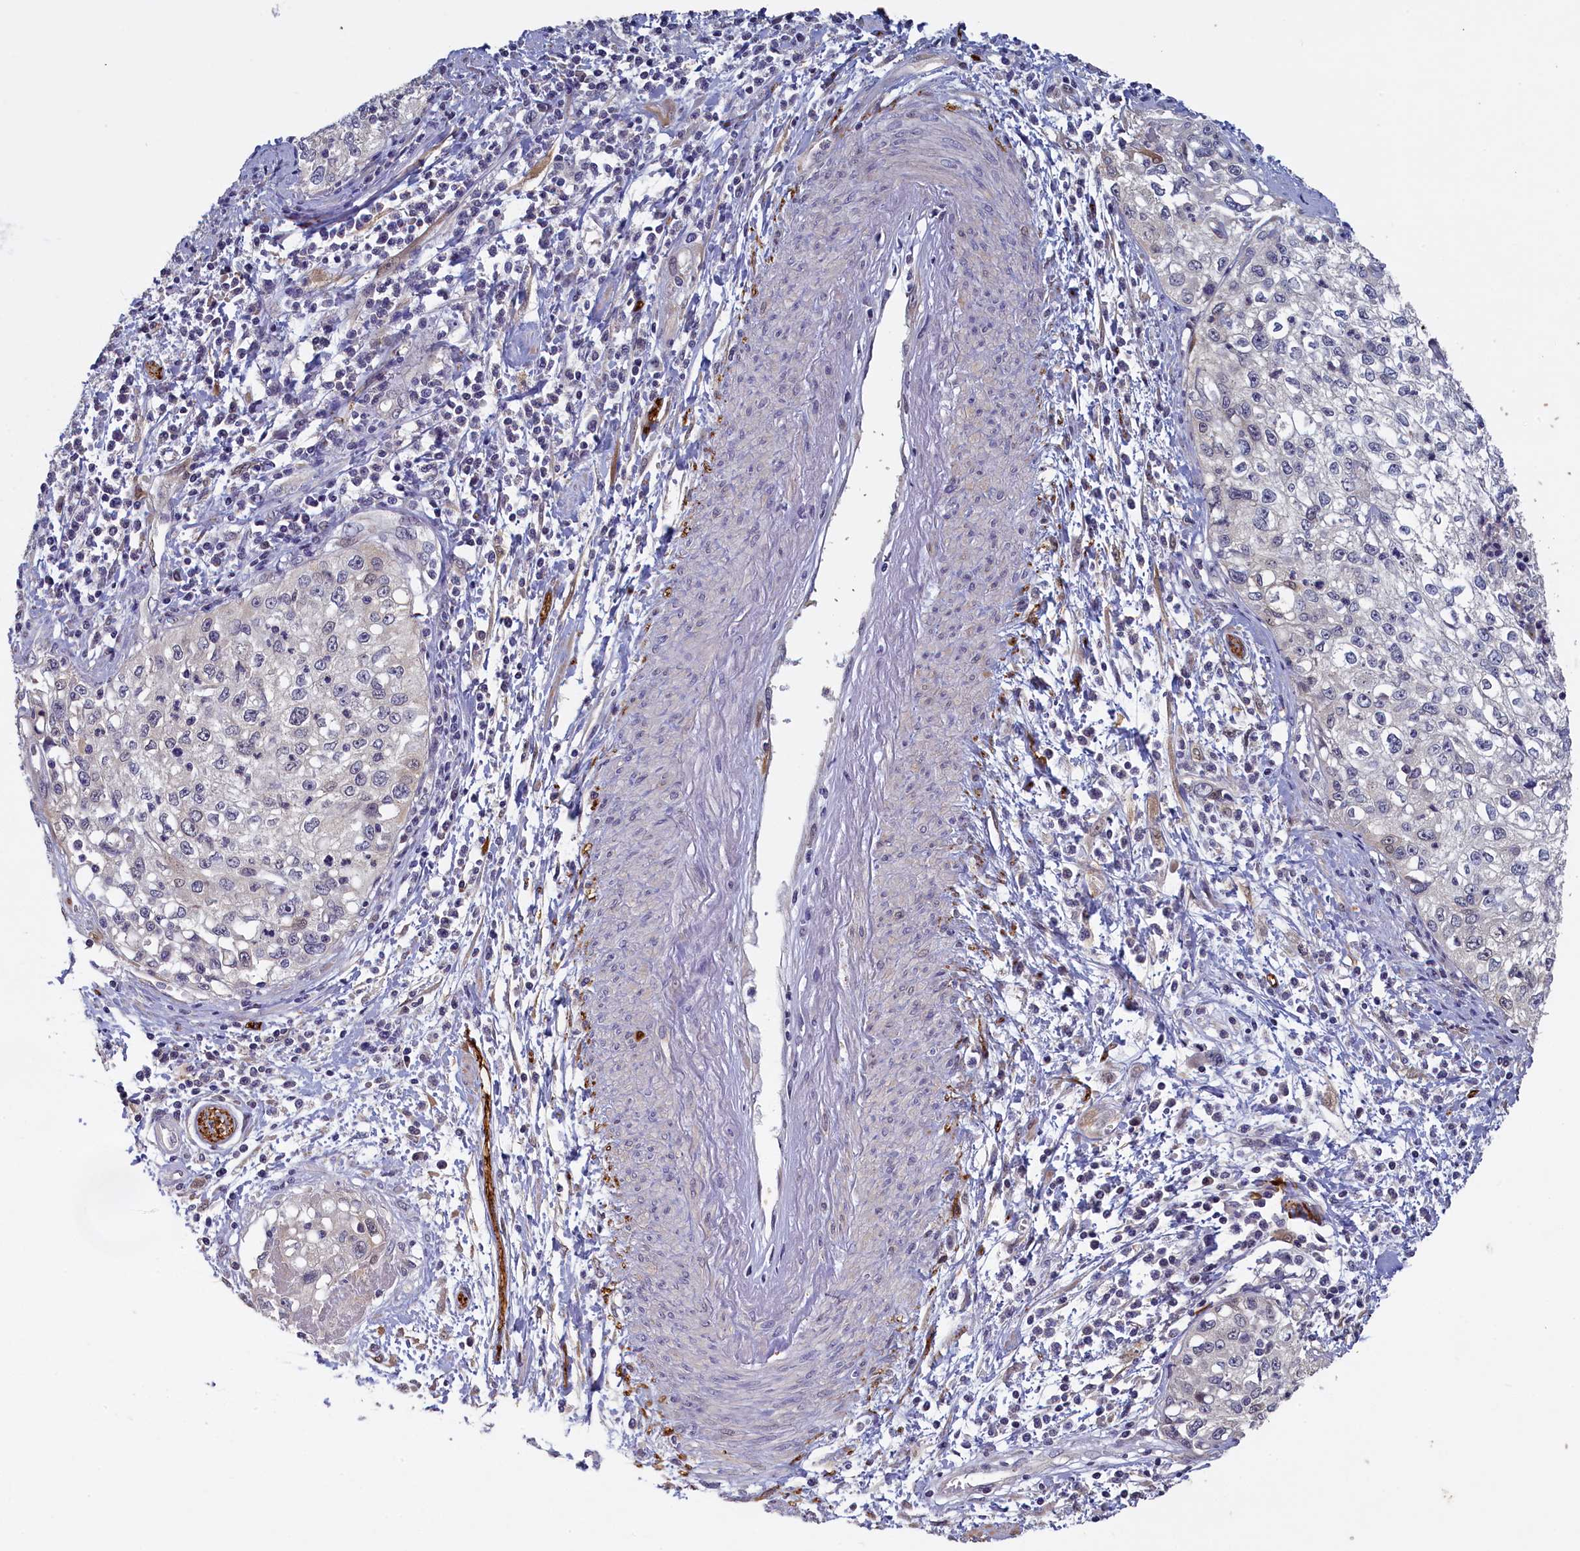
{"staining": {"intensity": "weak", "quantity": "<25%", "location": "cytoplasmic/membranous,nuclear"}, "tissue": "cervical cancer", "cell_type": "Tumor cells", "image_type": "cancer", "snomed": [{"axis": "morphology", "description": "Squamous cell carcinoma, NOS"}, {"axis": "topography", "description": "Cervix"}], "caption": "Histopathology image shows no significant protein staining in tumor cells of squamous cell carcinoma (cervical).", "gene": "UCHL3", "patient": {"sex": "female", "age": 57}}